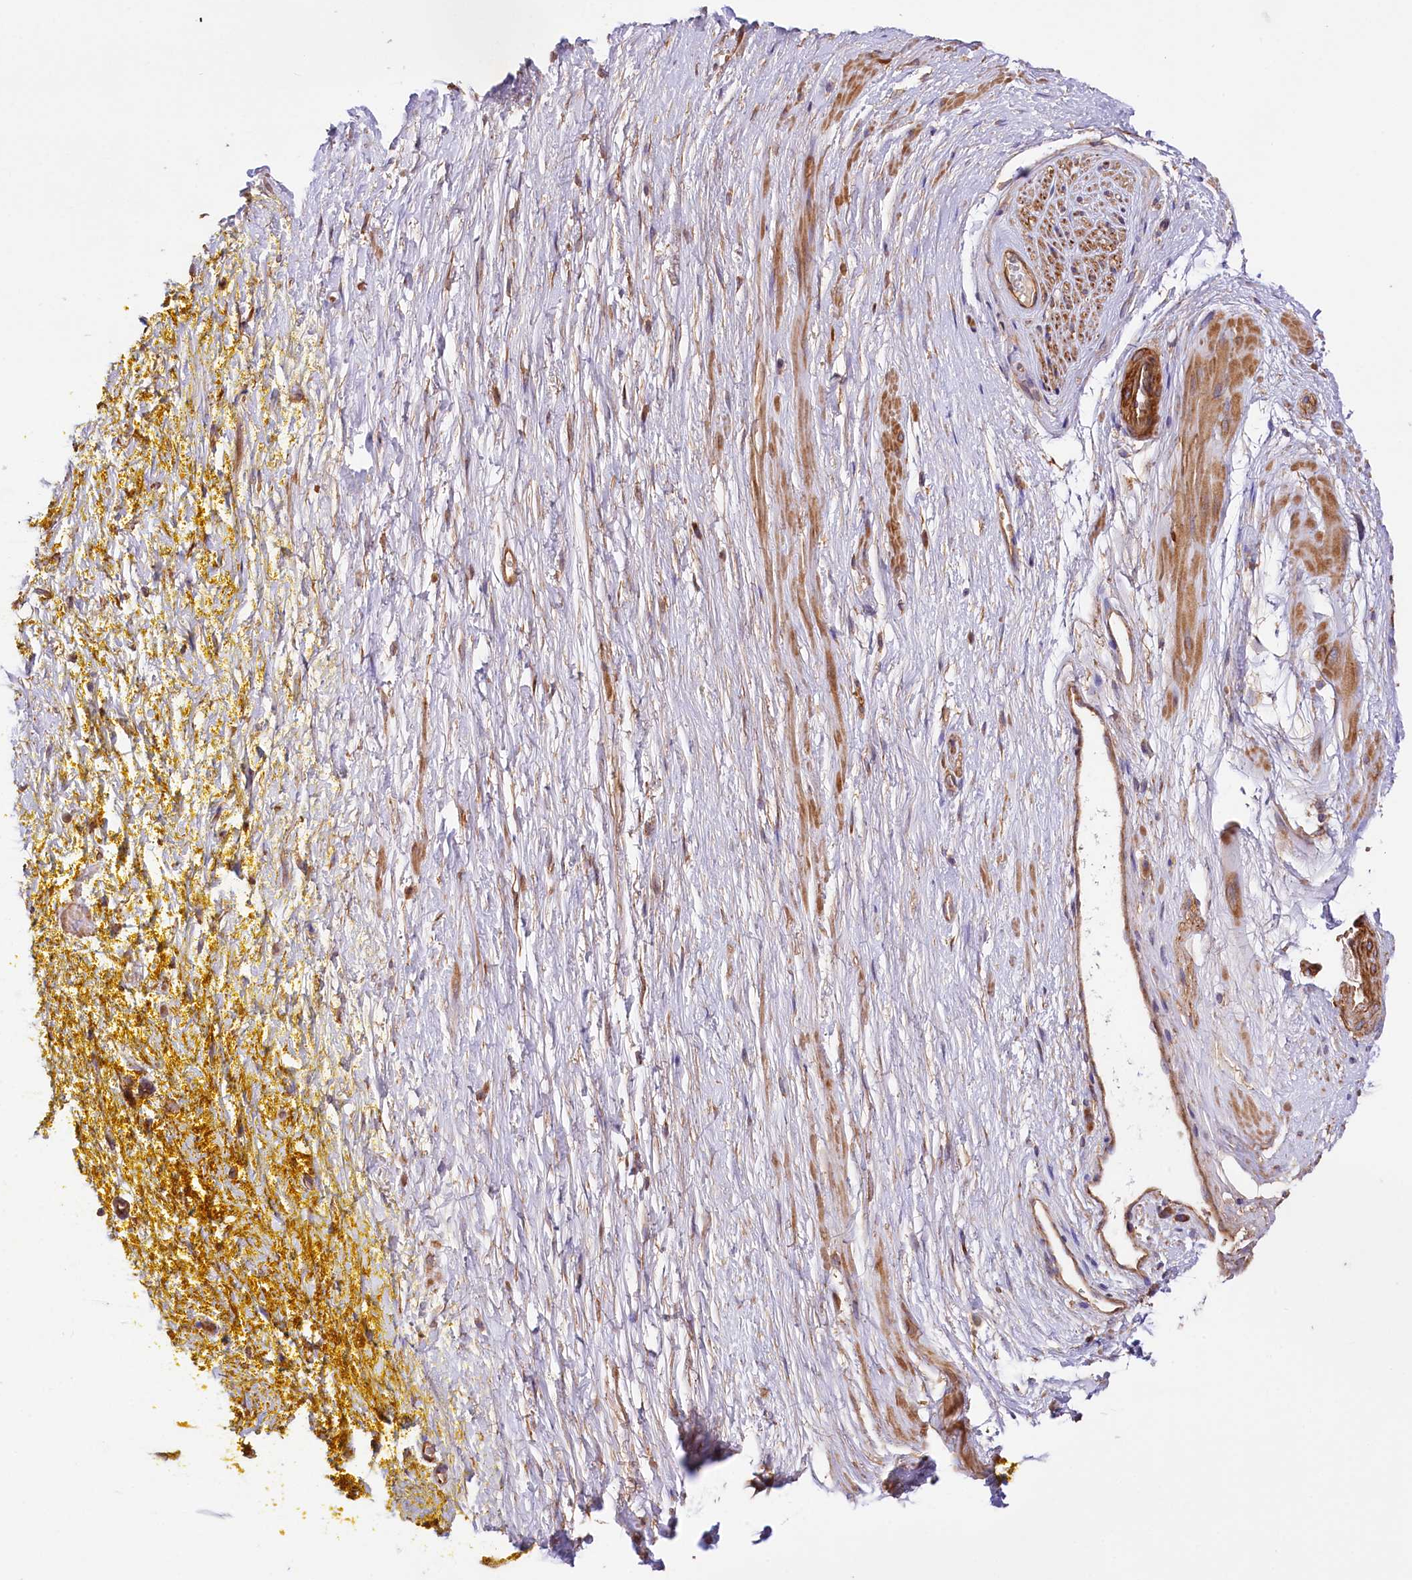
{"staining": {"intensity": "negative", "quantity": "none", "location": "none"}, "tissue": "adipose tissue", "cell_type": "Adipocytes", "image_type": "normal", "snomed": [{"axis": "morphology", "description": "Normal tissue, NOS"}, {"axis": "morphology", "description": "Adenocarcinoma, Low grade"}, {"axis": "topography", "description": "Prostate"}, {"axis": "topography", "description": "Peripheral nerve tissue"}], "caption": "This is a photomicrograph of immunohistochemistry (IHC) staining of unremarkable adipose tissue, which shows no expression in adipocytes.", "gene": "CEP295", "patient": {"sex": "male", "age": 63}}